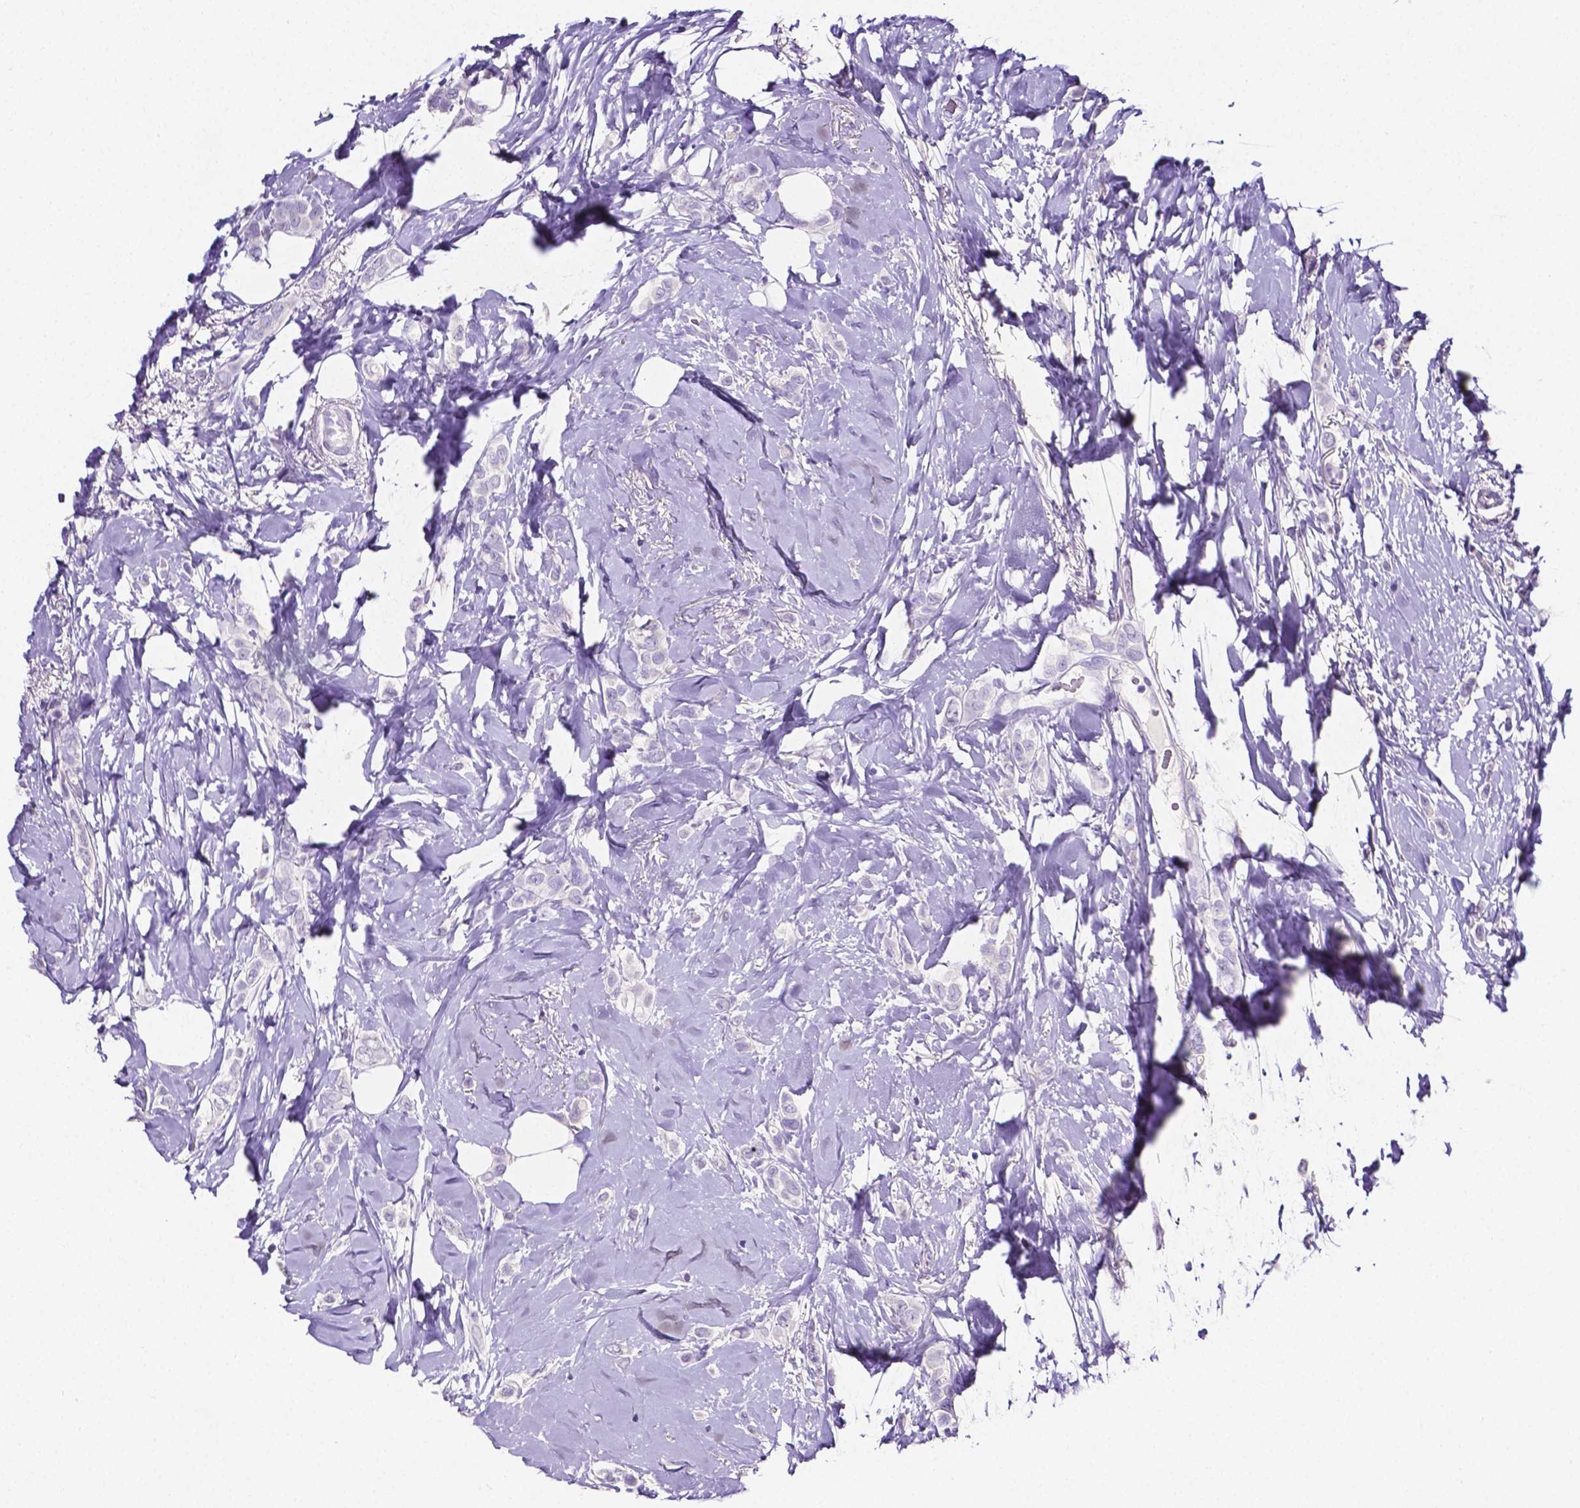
{"staining": {"intensity": "negative", "quantity": "none", "location": "none"}, "tissue": "breast cancer", "cell_type": "Tumor cells", "image_type": "cancer", "snomed": [{"axis": "morphology", "description": "Lobular carcinoma"}, {"axis": "topography", "description": "Breast"}], "caption": "Immunohistochemical staining of human breast lobular carcinoma exhibits no significant positivity in tumor cells.", "gene": "SLC22A2", "patient": {"sex": "female", "age": 66}}